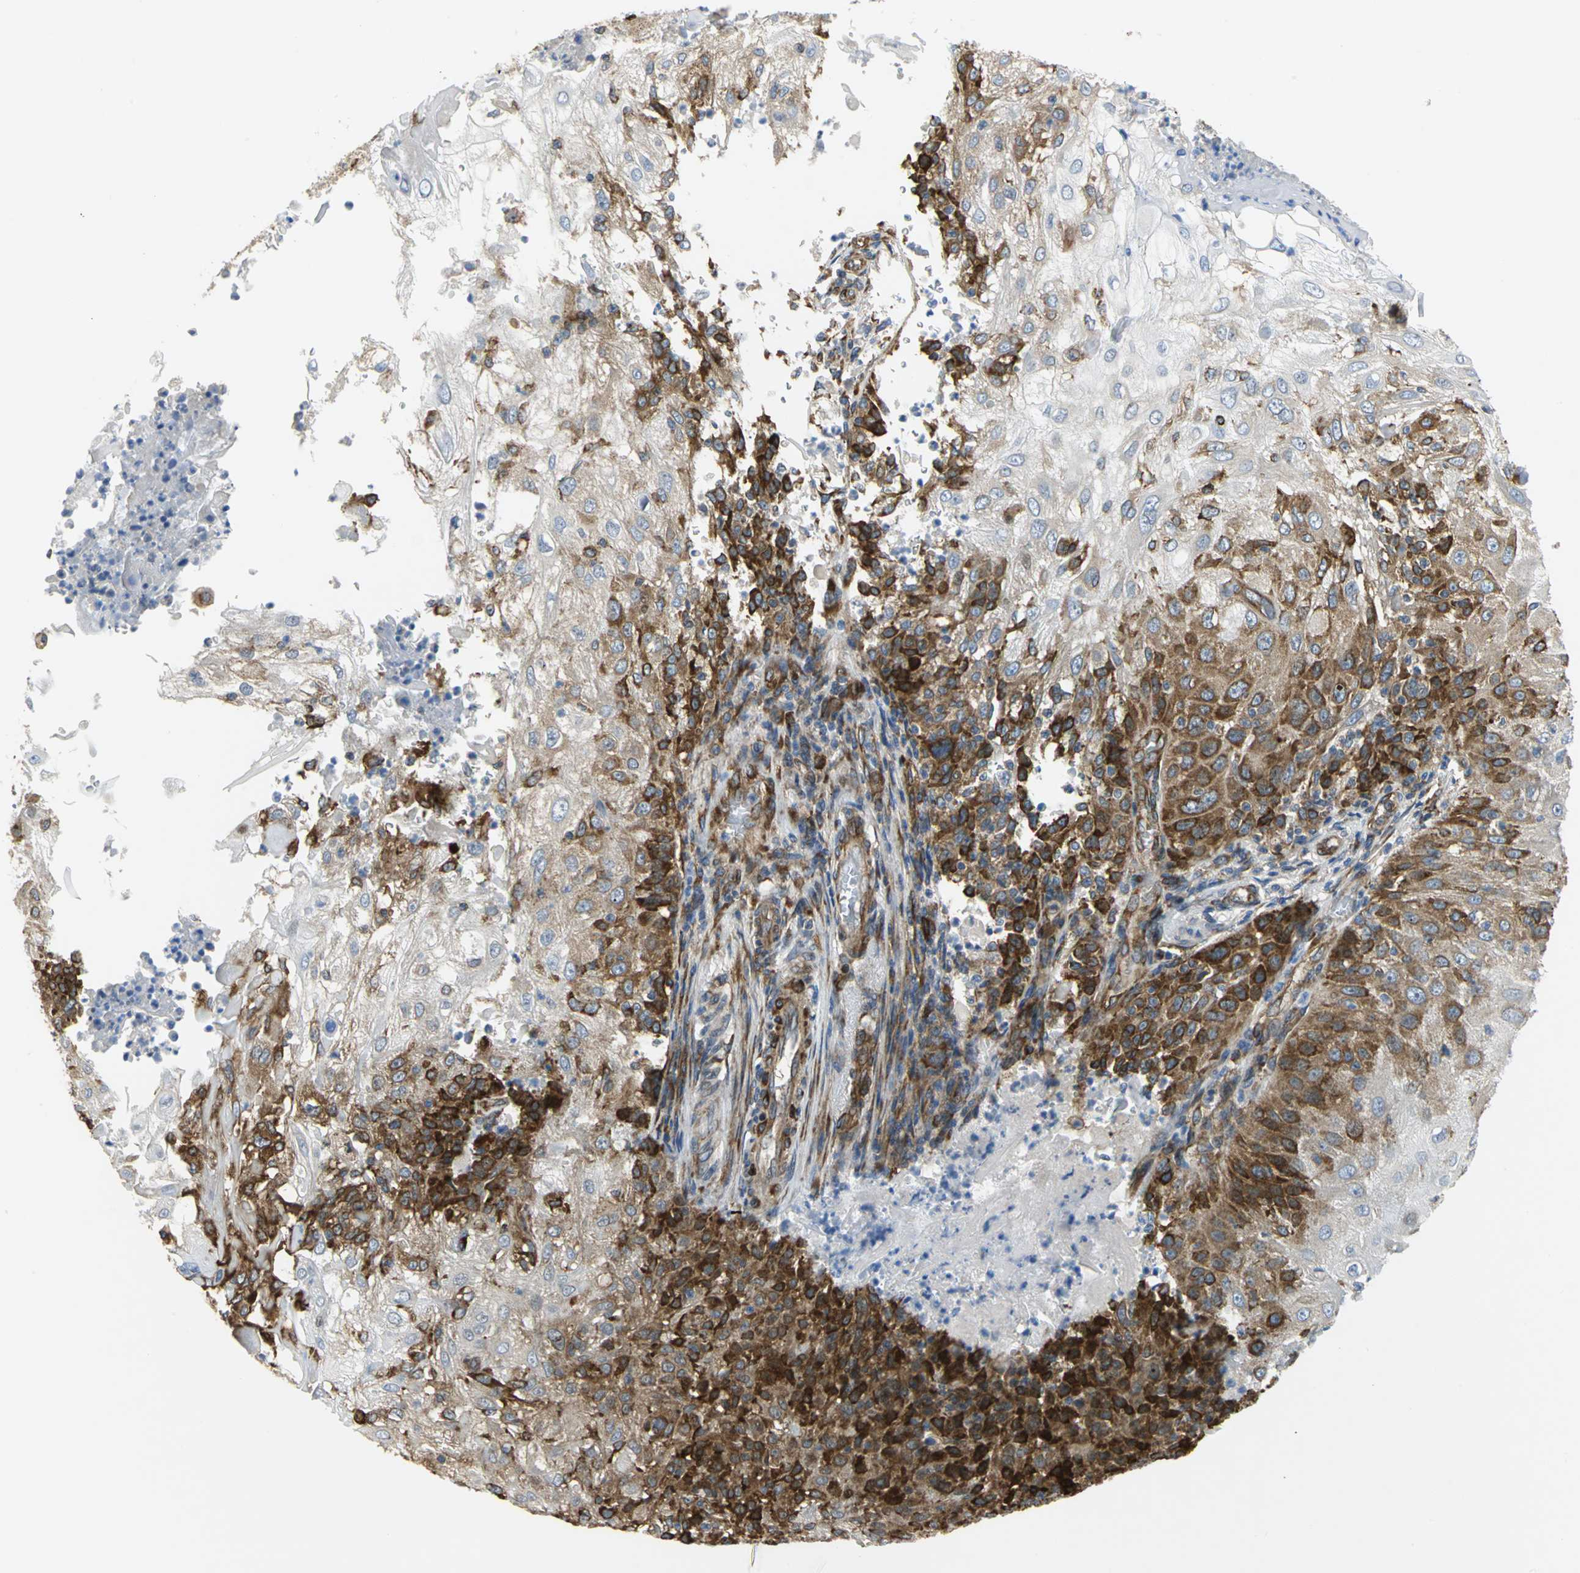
{"staining": {"intensity": "strong", "quantity": "25%-75%", "location": "cytoplasmic/membranous"}, "tissue": "skin cancer", "cell_type": "Tumor cells", "image_type": "cancer", "snomed": [{"axis": "morphology", "description": "Normal tissue, NOS"}, {"axis": "morphology", "description": "Squamous cell carcinoma, NOS"}, {"axis": "topography", "description": "Skin"}], "caption": "An immunohistochemistry (IHC) micrograph of neoplastic tissue is shown. Protein staining in brown highlights strong cytoplasmic/membranous positivity in skin cancer within tumor cells. The protein is shown in brown color, while the nuclei are stained blue.", "gene": "YBX1", "patient": {"sex": "female", "age": 83}}